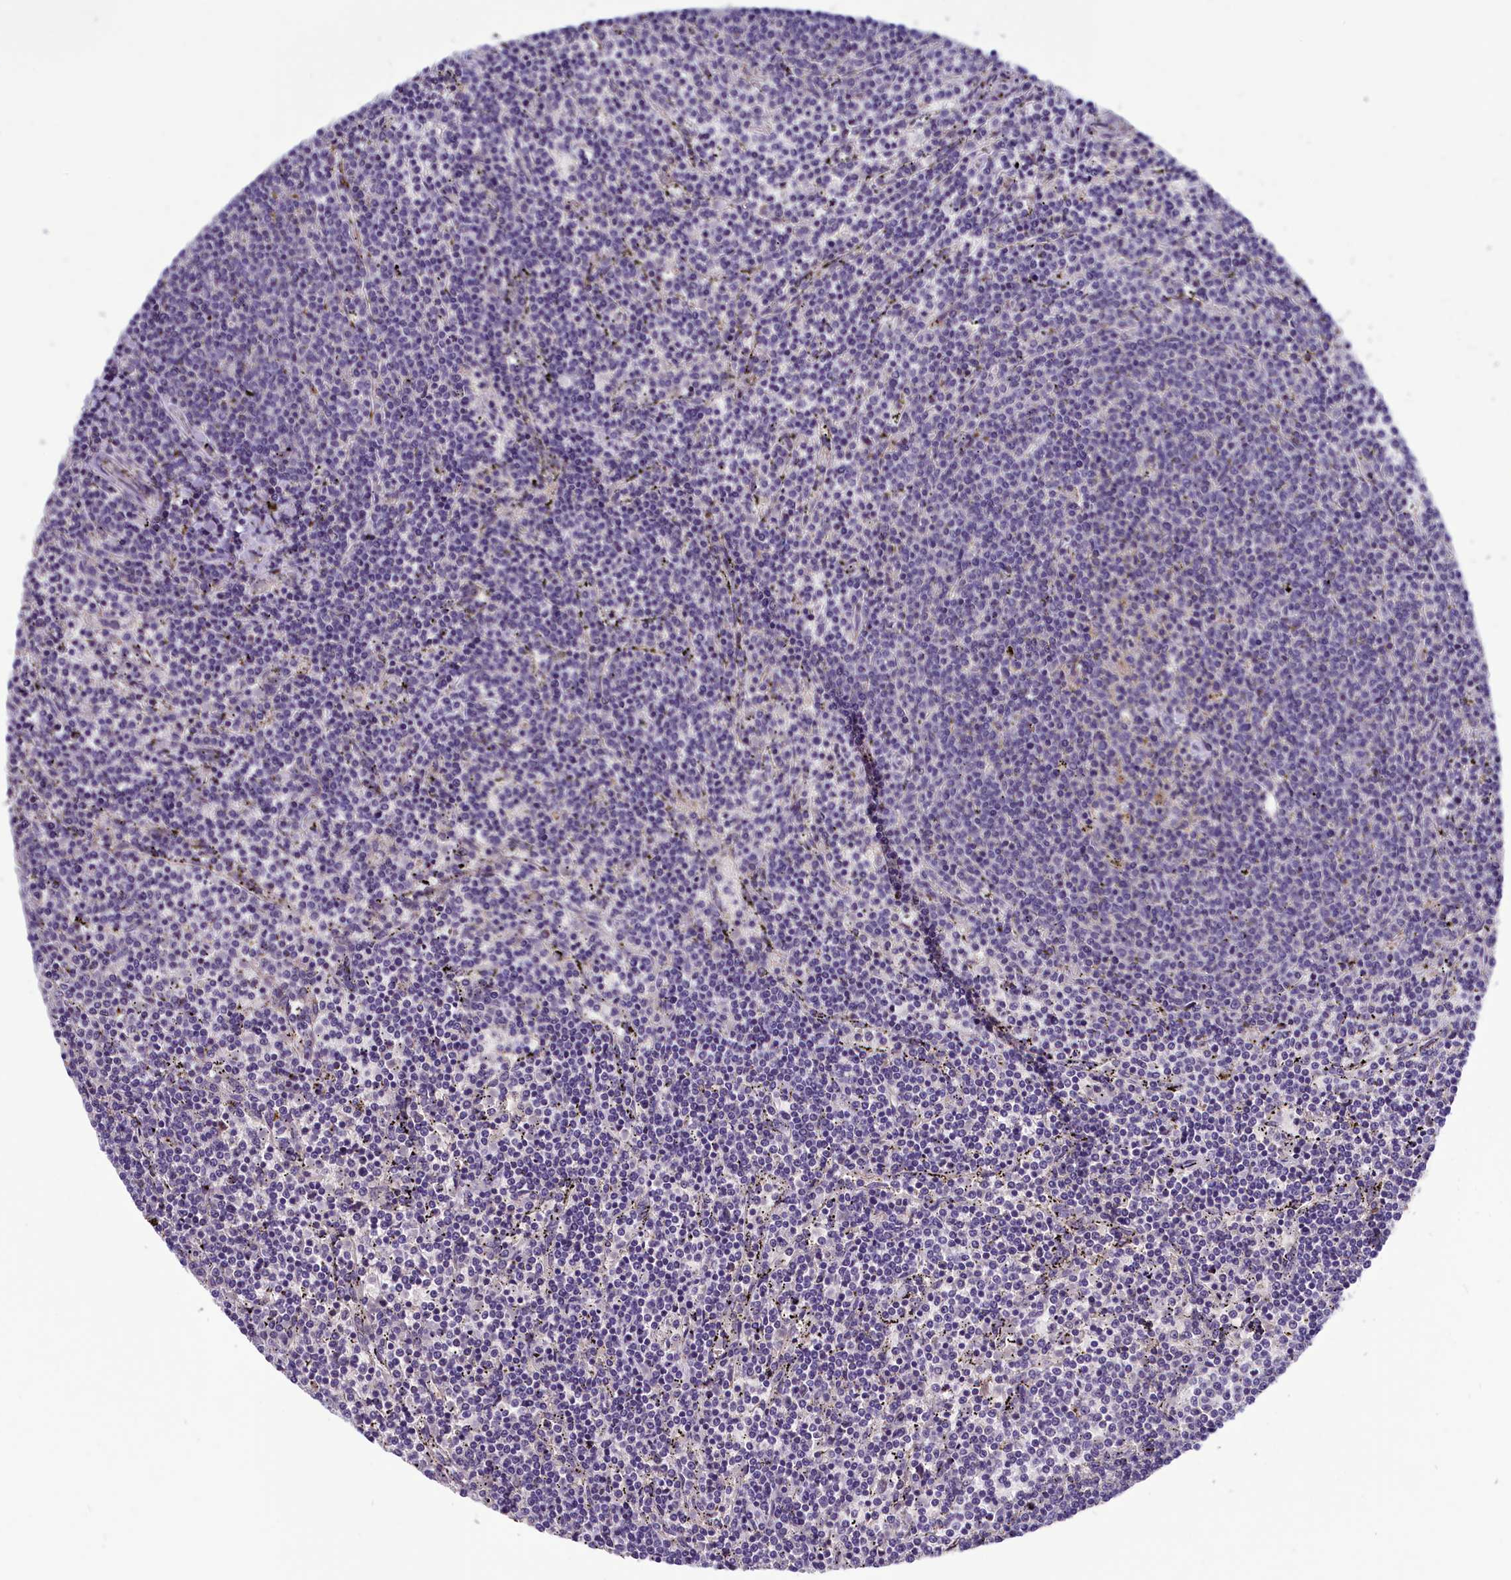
{"staining": {"intensity": "negative", "quantity": "none", "location": "none"}, "tissue": "lymphoma", "cell_type": "Tumor cells", "image_type": "cancer", "snomed": [{"axis": "morphology", "description": "Malignant lymphoma, non-Hodgkin's type, Low grade"}, {"axis": "topography", "description": "Spleen"}], "caption": "A high-resolution histopathology image shows immunohistochemistry staining of malignant lymphoma, non-Hodgkin's type (low-grade), which exhibits no significant staining in tumor cells.", "gene": "HECA", "patient": {"sex": "female", "age": 50}}